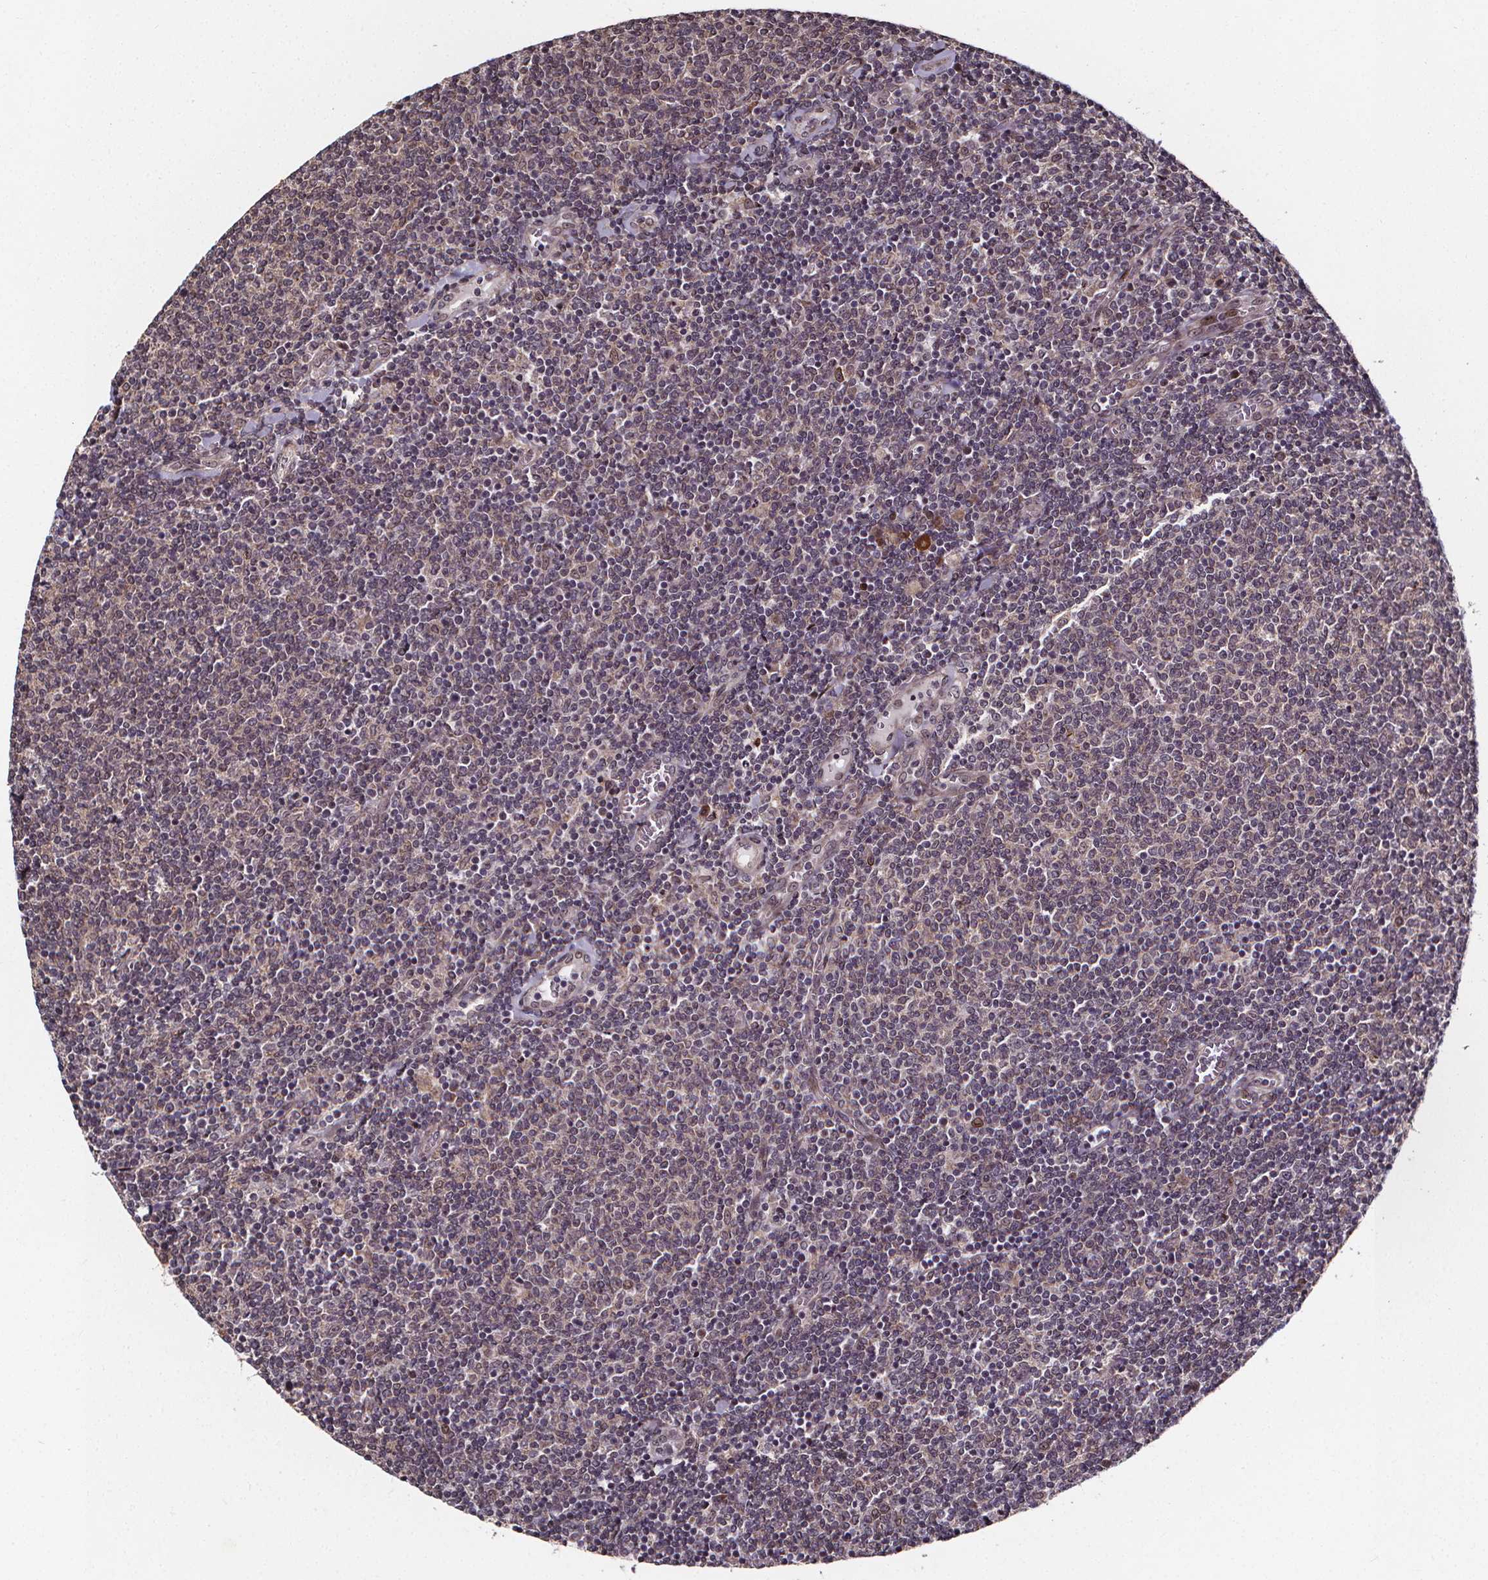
{"staining": {"intensity": "negative", "quantity": "none", "location": "none"}, "tissue": "lymphoma", "cell_type": "Tumor cells", "image_type": "cancer", "snomed": [{"axis": "morphology", "description": "Malignant lymphoma, non-Hodgkin's type, Low grade"}, {"axis": "topography", "description": "Lymph node"}], "caption": "Low-grade malignant lymphoma, non-Hodgkin's type was stained to show a protein in brown. There is no significant expression in tumor cells. Nuclei are stained in blue.", "gene": "DDIT3", "patient": {"sex": "male", "age": 52}}